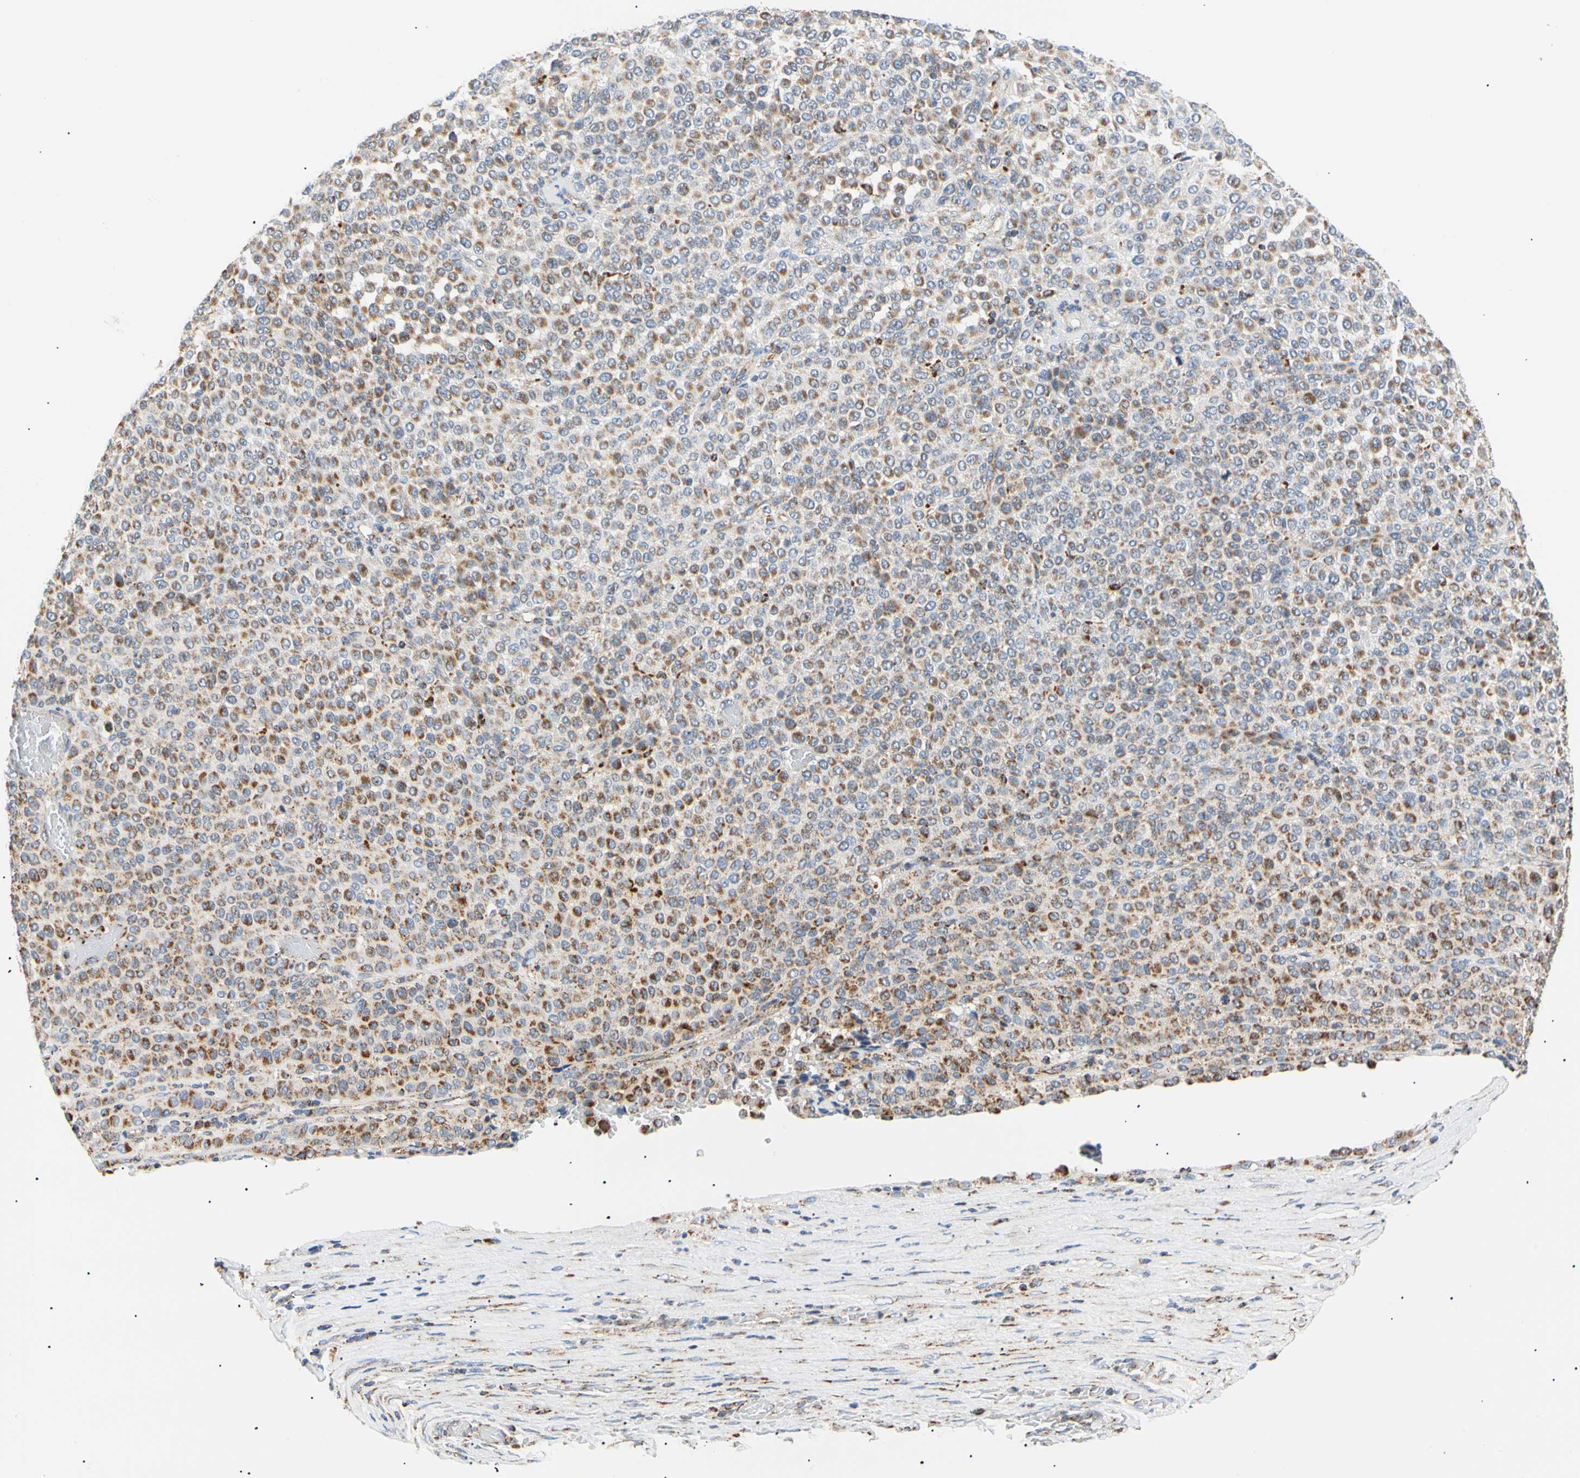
{"staining": {"intensity": "moderate", "quantity": ">75%", "location": "cytoplasmic/membranous"}, "tissue": "melanoma", "cell_type": "Tumor cells", "image_type": "cancer", "snomed": [{"axis": "morphology", "description": "Malignant melanoma, Metastatic site"}, {"axis": "topography", "description": "Pancreas"}], "caption": "Immunohistochemical staining of human malignant melanoma (metastatic site) reveals moderate cytoplasmic/membranous protein positivity in about >75% of tumor cells.", "gene": "ACAT1", "patient": {"sex": "female", "age": 30}}